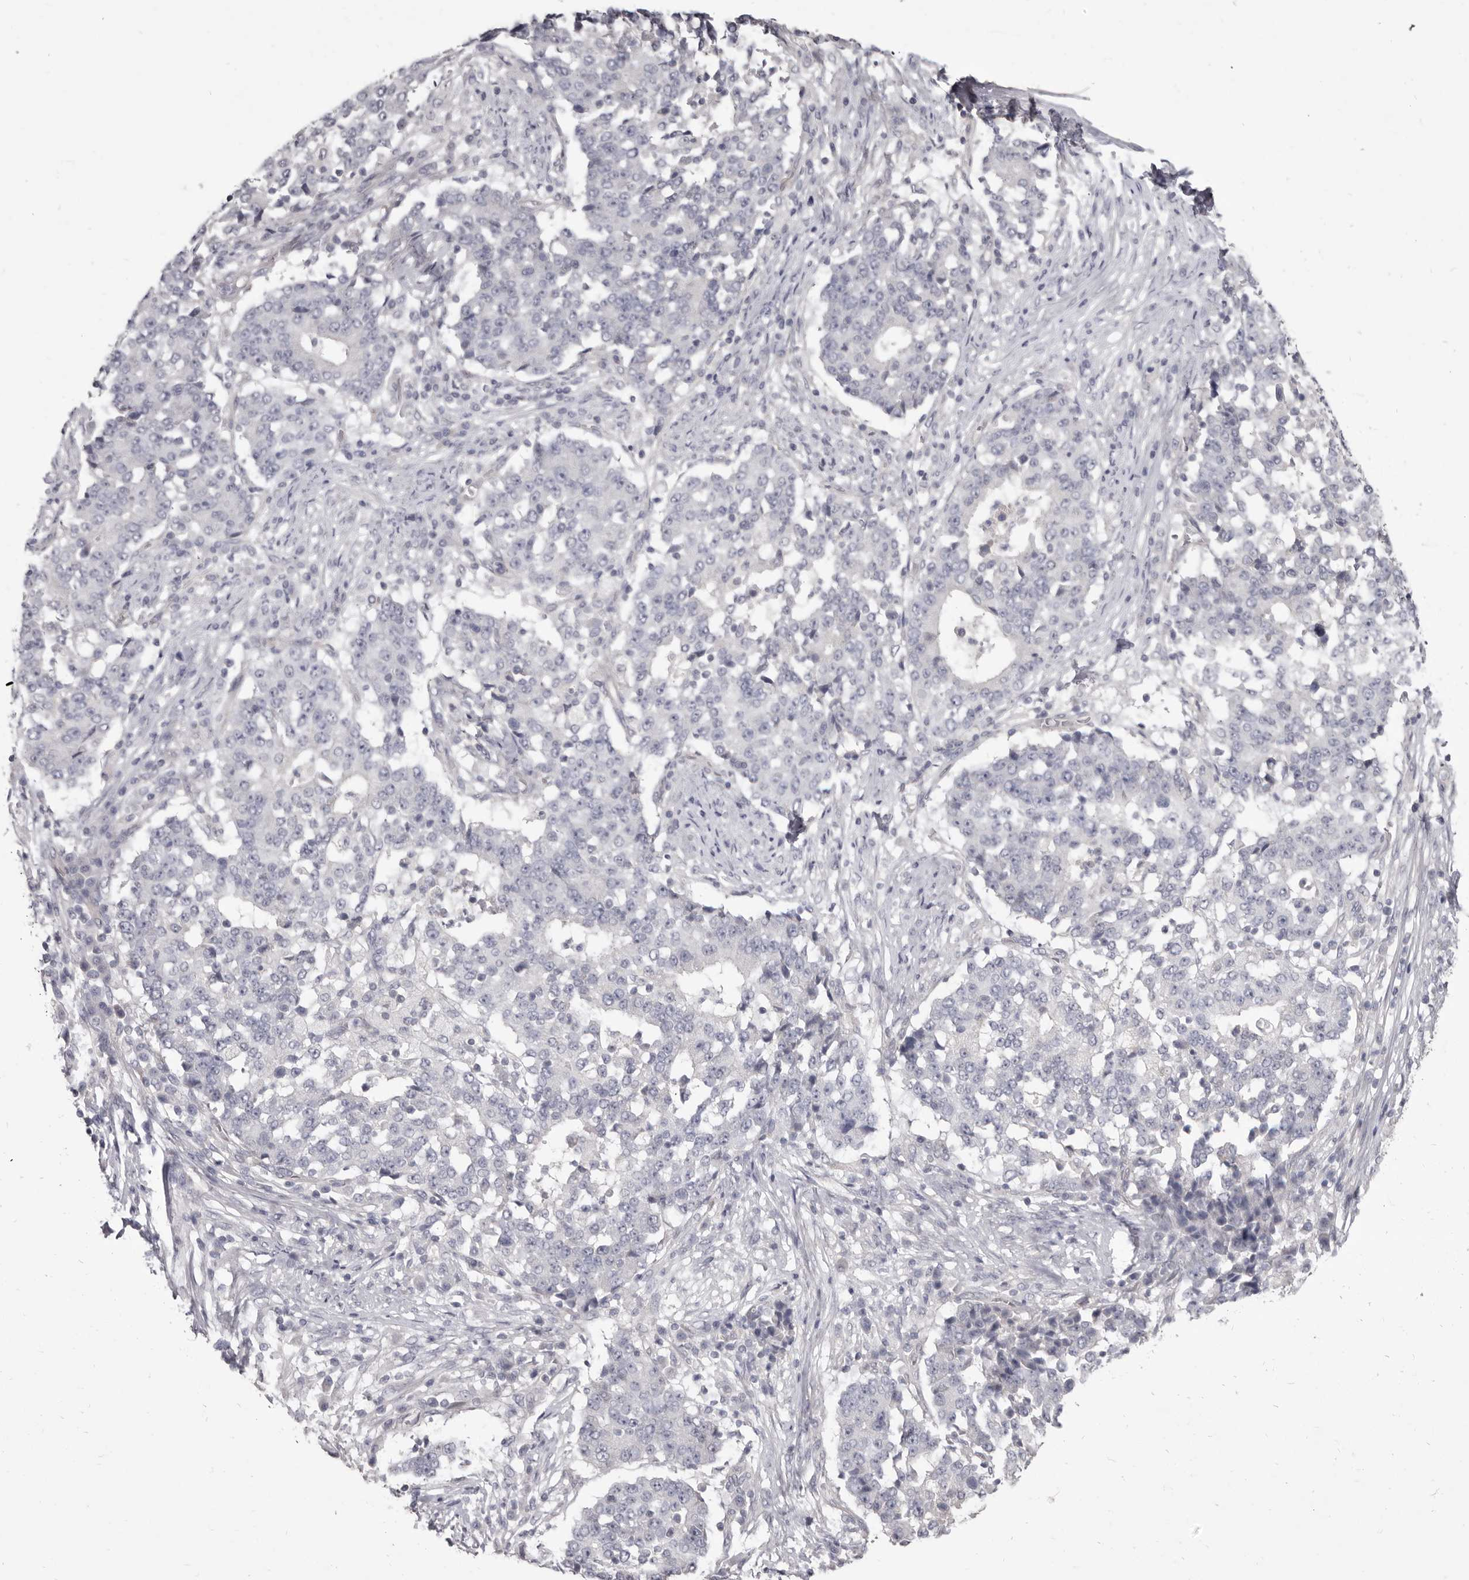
{"staining": {"intensity": "negative", "quantity": "none", "location": "none"}, "tissue": "stomach cancer", "cell_type": "Tumor cells", "image_type": "cancer", "snomed": [{"axis": "morphology", "description": "Adenocarcinoma, NOS"}, {"axis": "topography", "description": "Stomach"}], "caption": "Protein analysis of adenocarcinoma (stomach) displays no significant staining in tumor cells. (DAB (3,3'-diaminobenzidine) immunohistochemistry, high magnification).", "gene": "GSK3B", "patient": {"sex": "male", "age": 59}}